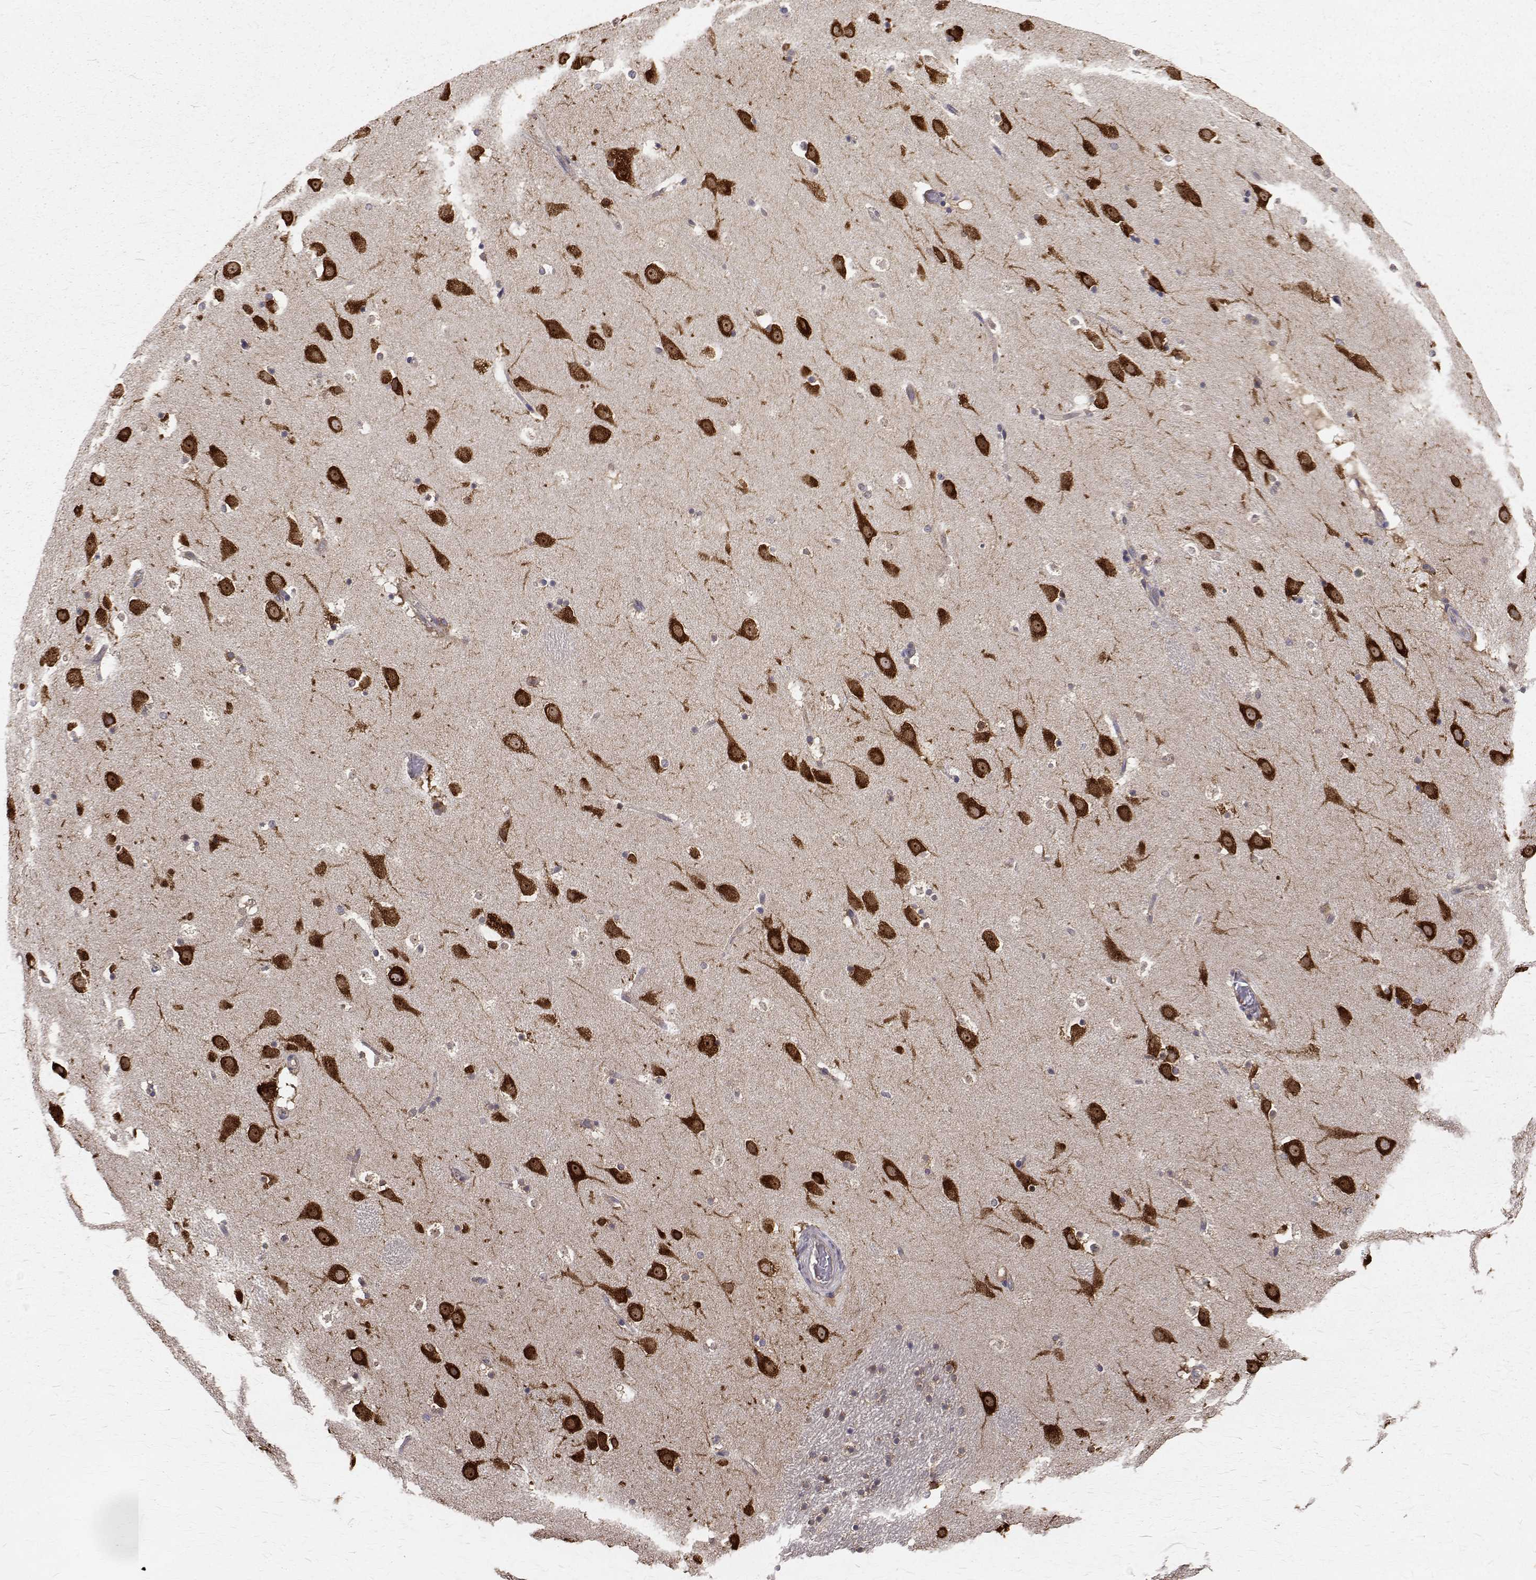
{"staining": {"intensity": "strong", "quantity": ">75%", "location": "cytoplasmic/membranous"}, "tissue": "caudate", "cell_type": "Glial cells", "image_type": "normal", "snomed": [{"axis": "morphology", "description": "Normal tissue, NOS"}, {"axis": "topography", "description": "Lateral ventricle wall"}], "caption": "The photomicrograph exhibits staining of normal caudate, revealing strong cytoplasmic/membranous protein positivity (brown color) within glial cells. Ihc stains the protein of interest in brown and the nuclei are stained blue.", "gene": "FARSB", "patient": {"sex": "male", "age": 37}}